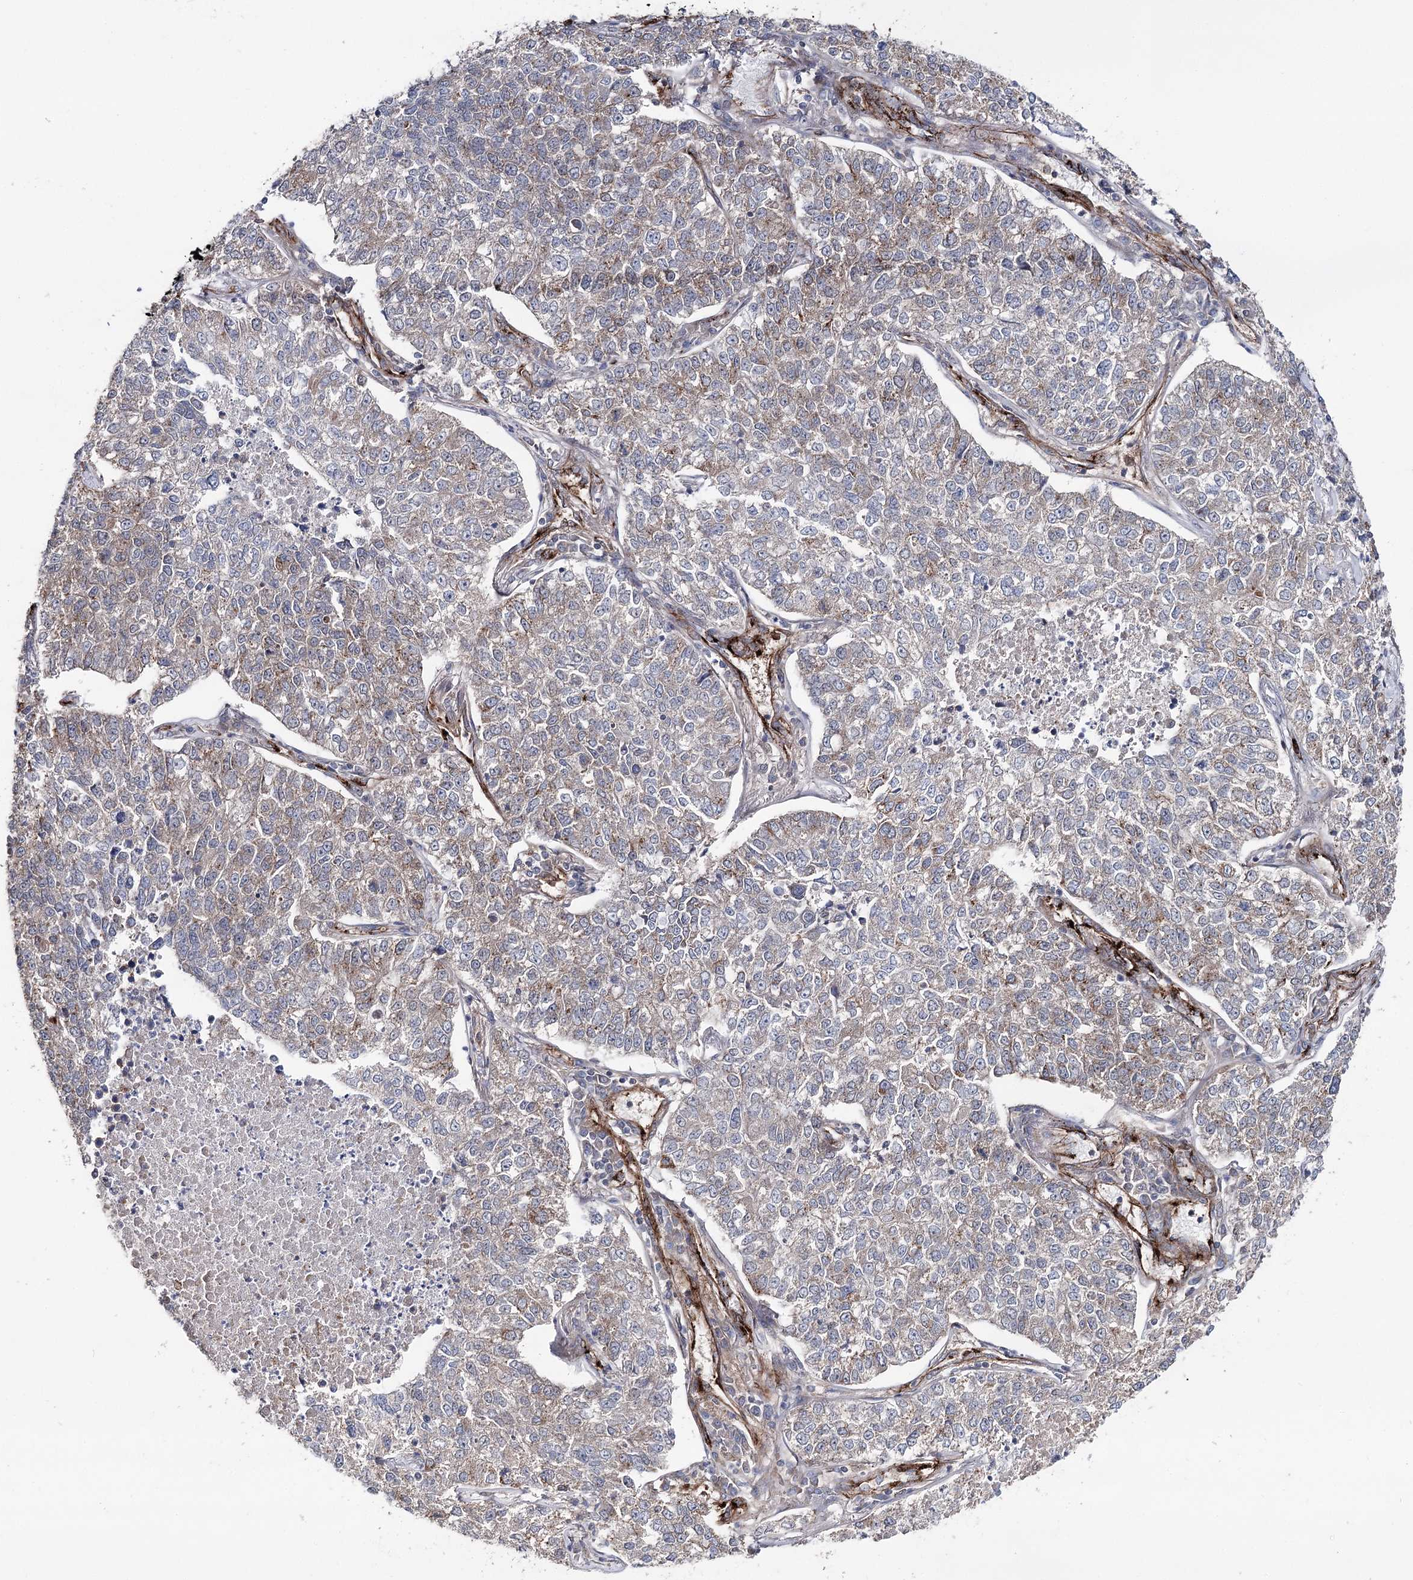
{"staining": {"intensity": "weak", "quantity": "<25%", "location": "cytoplasmic/membranous"}, "tissue": "lung cancer", "cell_type": "Tumor cells", "image_type": "cancer", "snomed": [{"axis": "morphology", "description": "Adenocarcinoma, NOS"}, {"axis": "topography", "description": "Lung"}], "caption": "Protein analysis of lung cancer demonstrates no significant expression in tumor cells. The staining was performed using DAB to visualize the protein expression in brown, while the nuclei were stained in blue with hematoxylin (Magnification: 20x).", "gene": "MIB1", "patient": {"sex": "male", "age": 49}}